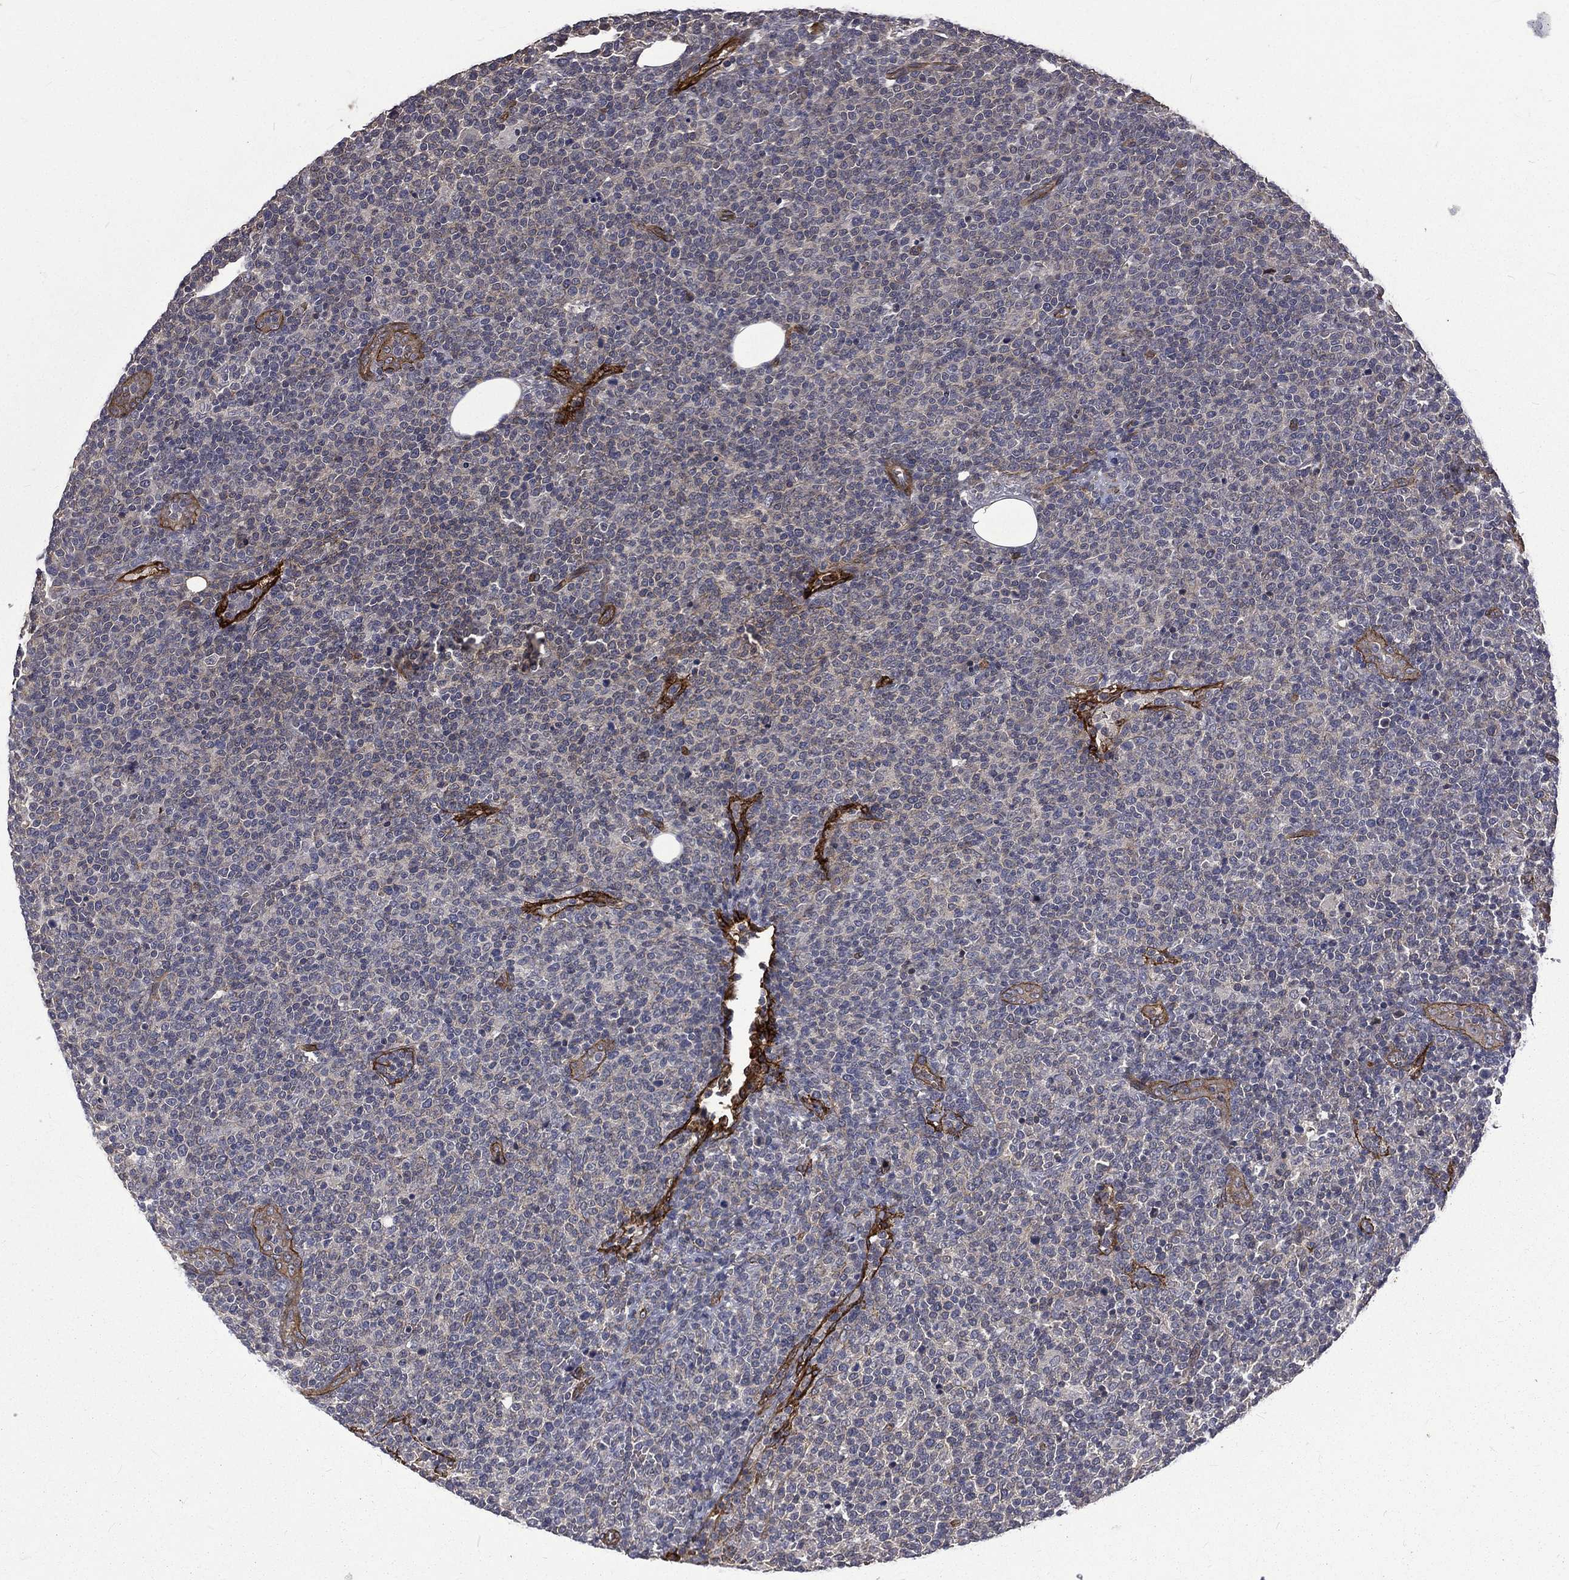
{"staining": {"intensity": "negative", "quantity": "none", "location": "none"}, "tissue": "lymphoma", "cell_type": "Tumor cells", "image_type": "cancer", "snomed": [{"axis": "morphology", "description": "Malignant lymphoma, non-Hodgkin's type, High grade"}, {"axis": "topography", "description": "Lymph node"}], "caption": "Histopathology image shows no protein expression in tumor cells of malignant lymphoma, non-Hodgkin's type (high-grade) tissue.", "gene": "PPFIBP1", "patient": {"sex": "male", "age": 61}}